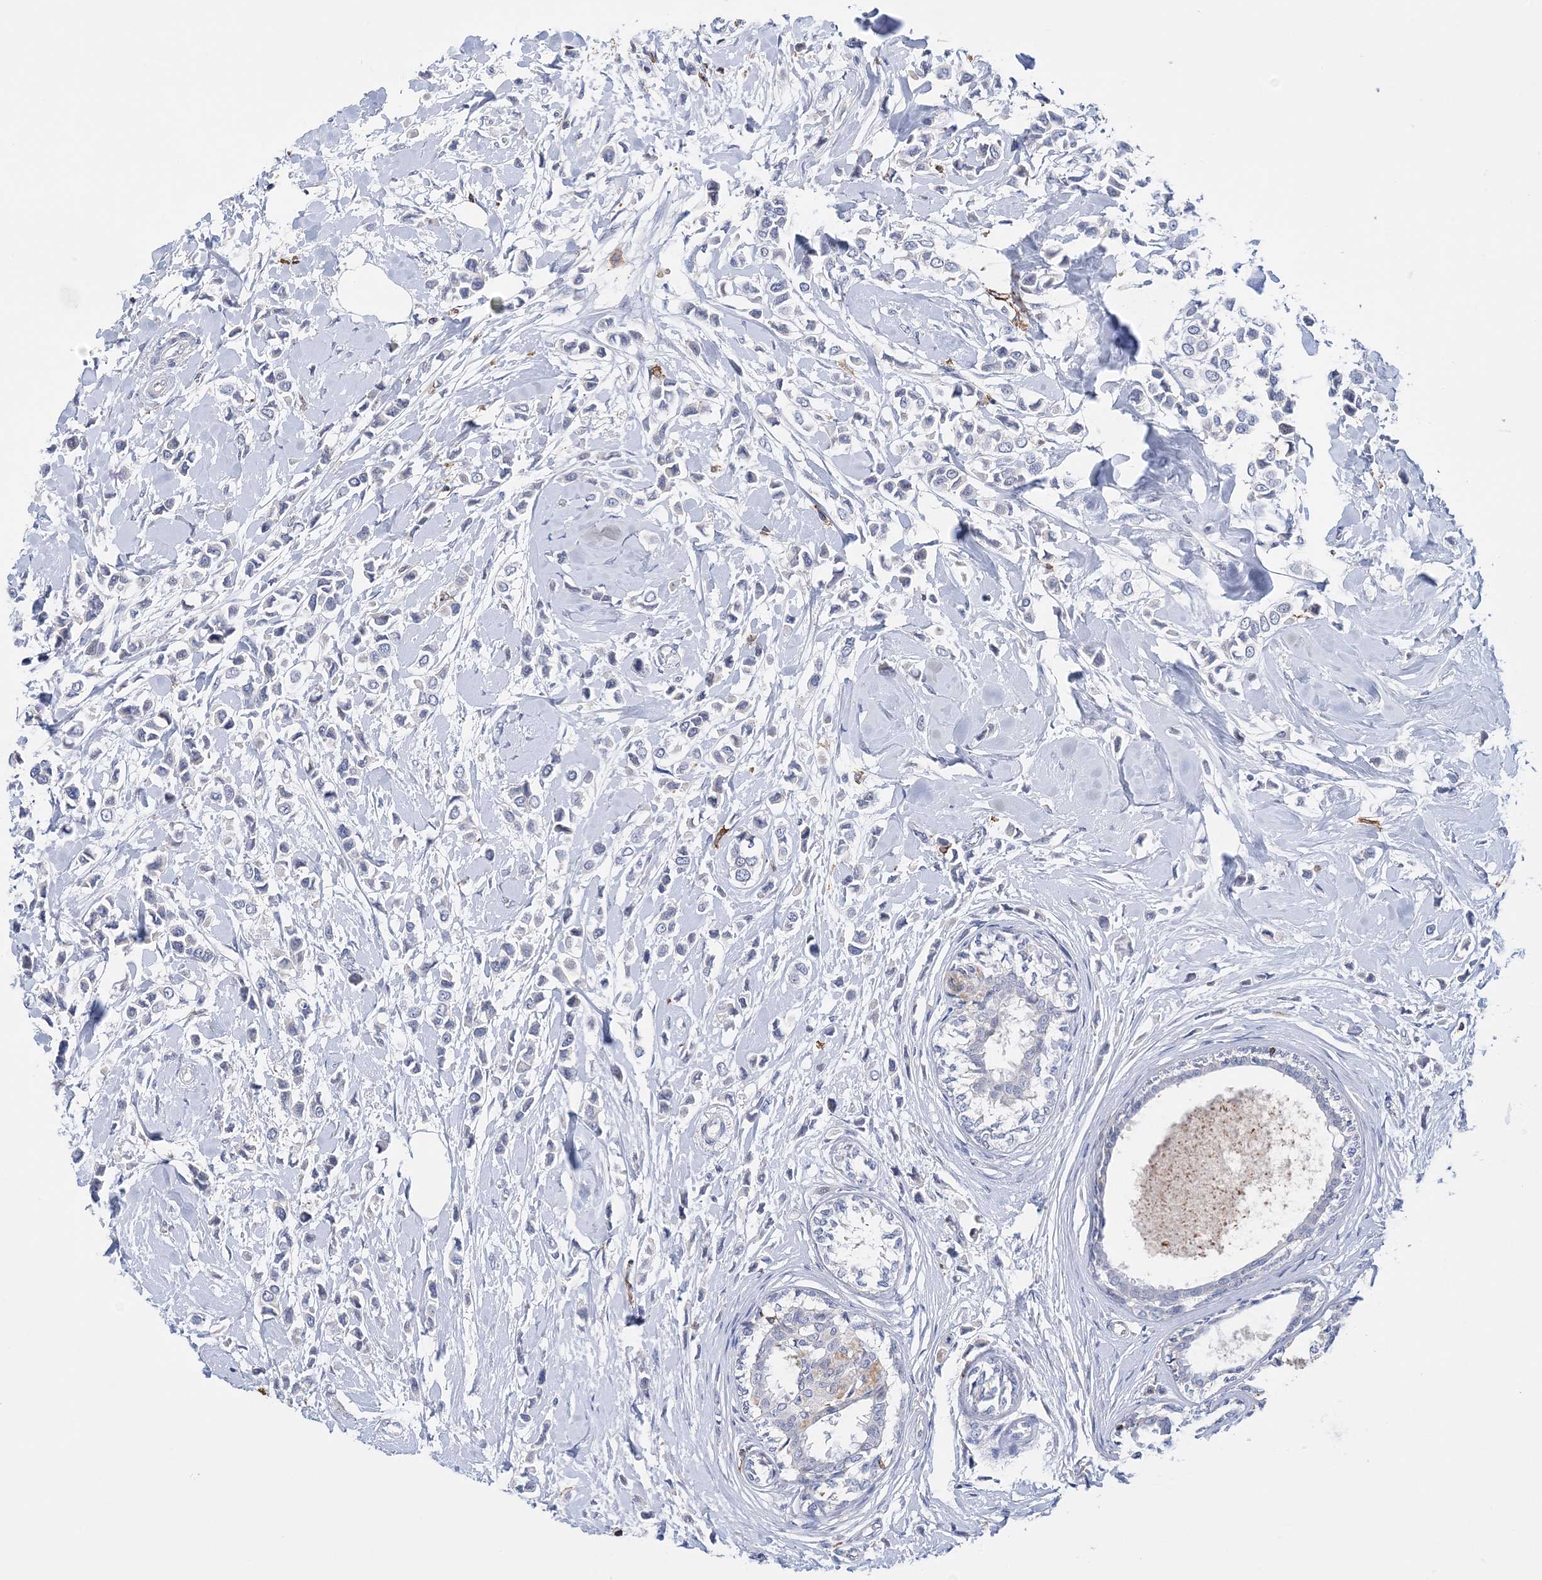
{"staining": {"intensity": "negative", "quantity": "none", "location": "none"}, "tissue": "breast cancer", "cell_type": "Tumor cells", "image_type": "cancer", "snomed": [{"axis": "morphology", "description": "Lobular carcinoma"}, {"axis": "topography", "description": "Breast"}], "caption": "IHC histopathology image of human lobular carcinoma (breast) stained for a protein (brown), which displays no expression in tumor cells.", "gene": "PRMT9", "patient": {"sex": "female", "age": 51}}